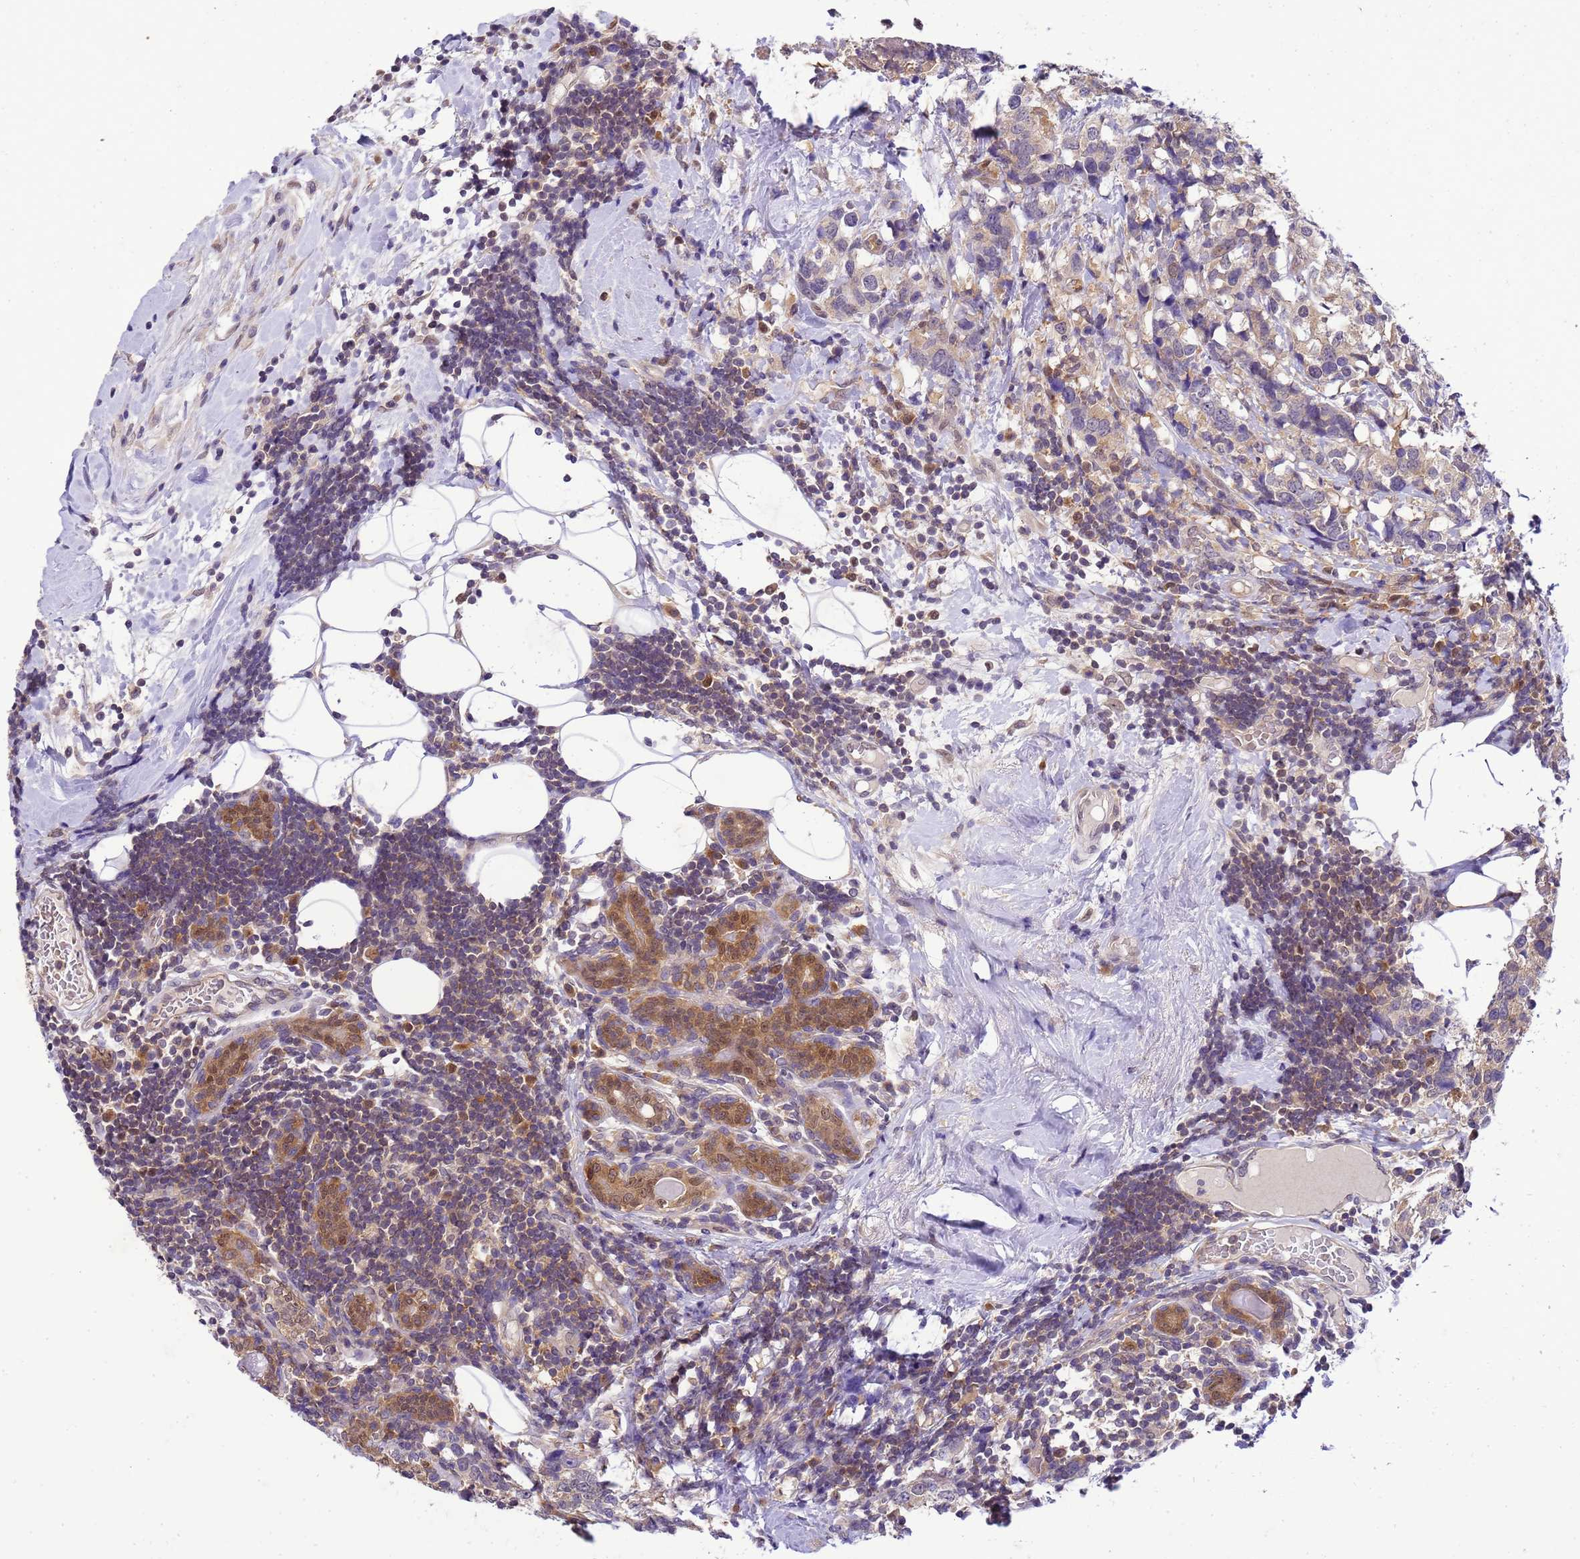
{"staining": {"intensity": "weak", "quantity": "25%-75%", "location": "cytoplasmic/membranous"}, "tissue": "breast cancer", "cell_type": "Tumor cells", "image_type": "cancer", "snomed": [{"axis": "morphology", "description": "Lobular carcinoma"}, {"axis": "topography", "description": "Breast"}], "caption": "There is low levels of weak cytoplasmic/membranous positivity in tumor cells of breast cancer (lobular carcinoma), as demonstrated by immunohistochemical staining (brown color).", "gene": "DDI2", "patient": {"sex": "female", "age": 59}}